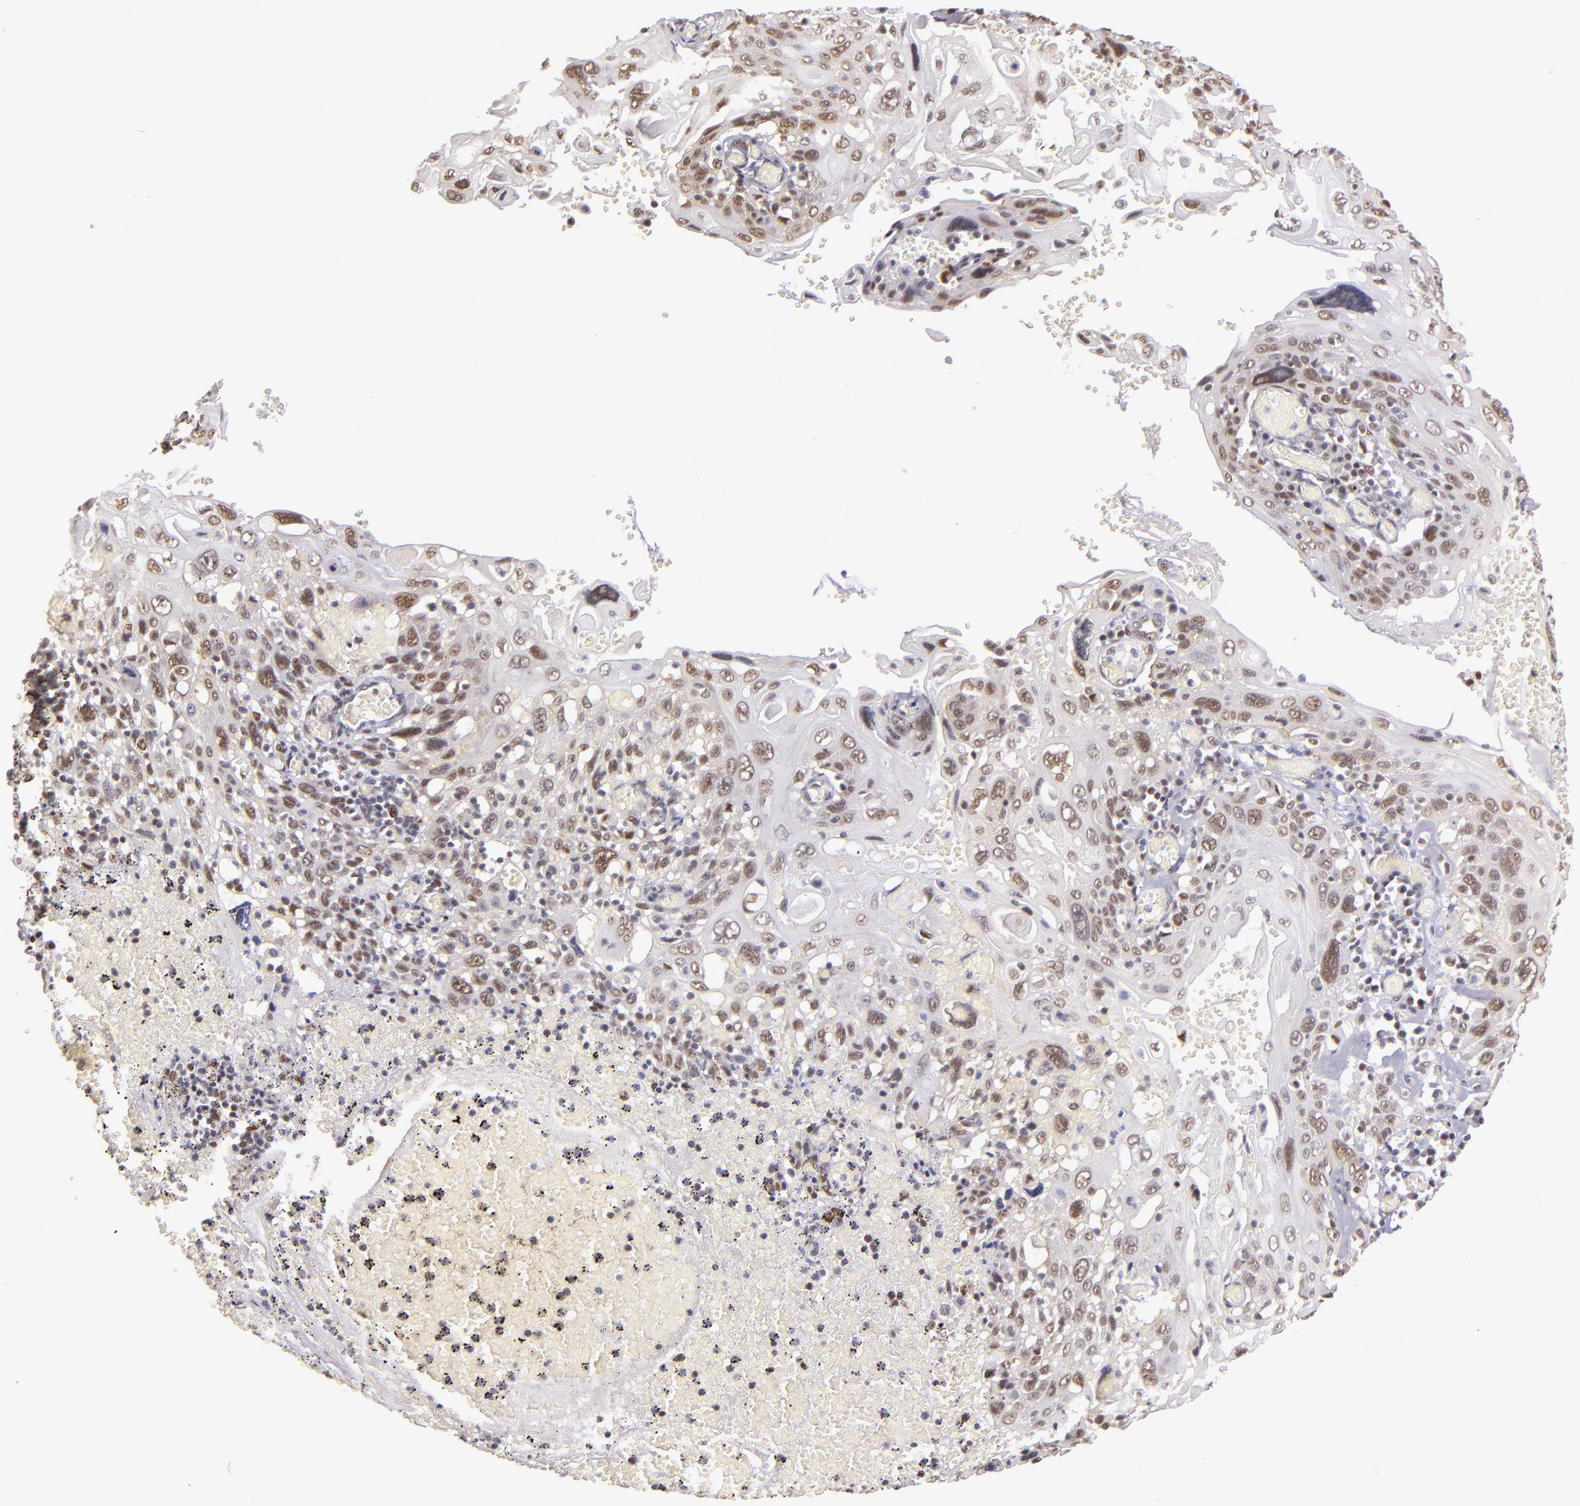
{"staining": {"intensity": "moderate", "quantity": "25%-75%", "location": "nuclear"}, "tissue": "cervical cancer", "cell_type": "Tumor cells", "image_type": "cancer", "snomed": [{"axis": "morphology", "description": "Squamous cell carcinoma, NOS"}, {"axis": "topography", "description": "Cervix"}], "caption": "Immunohistochemical staining of human squamous cell carcinoma (cervical) reveals moderate nuclear protein staining in approximately 25%-75% of tumor cells.", "gene": "NCOR2", "patient": {"sex": "female", "age": 54}}